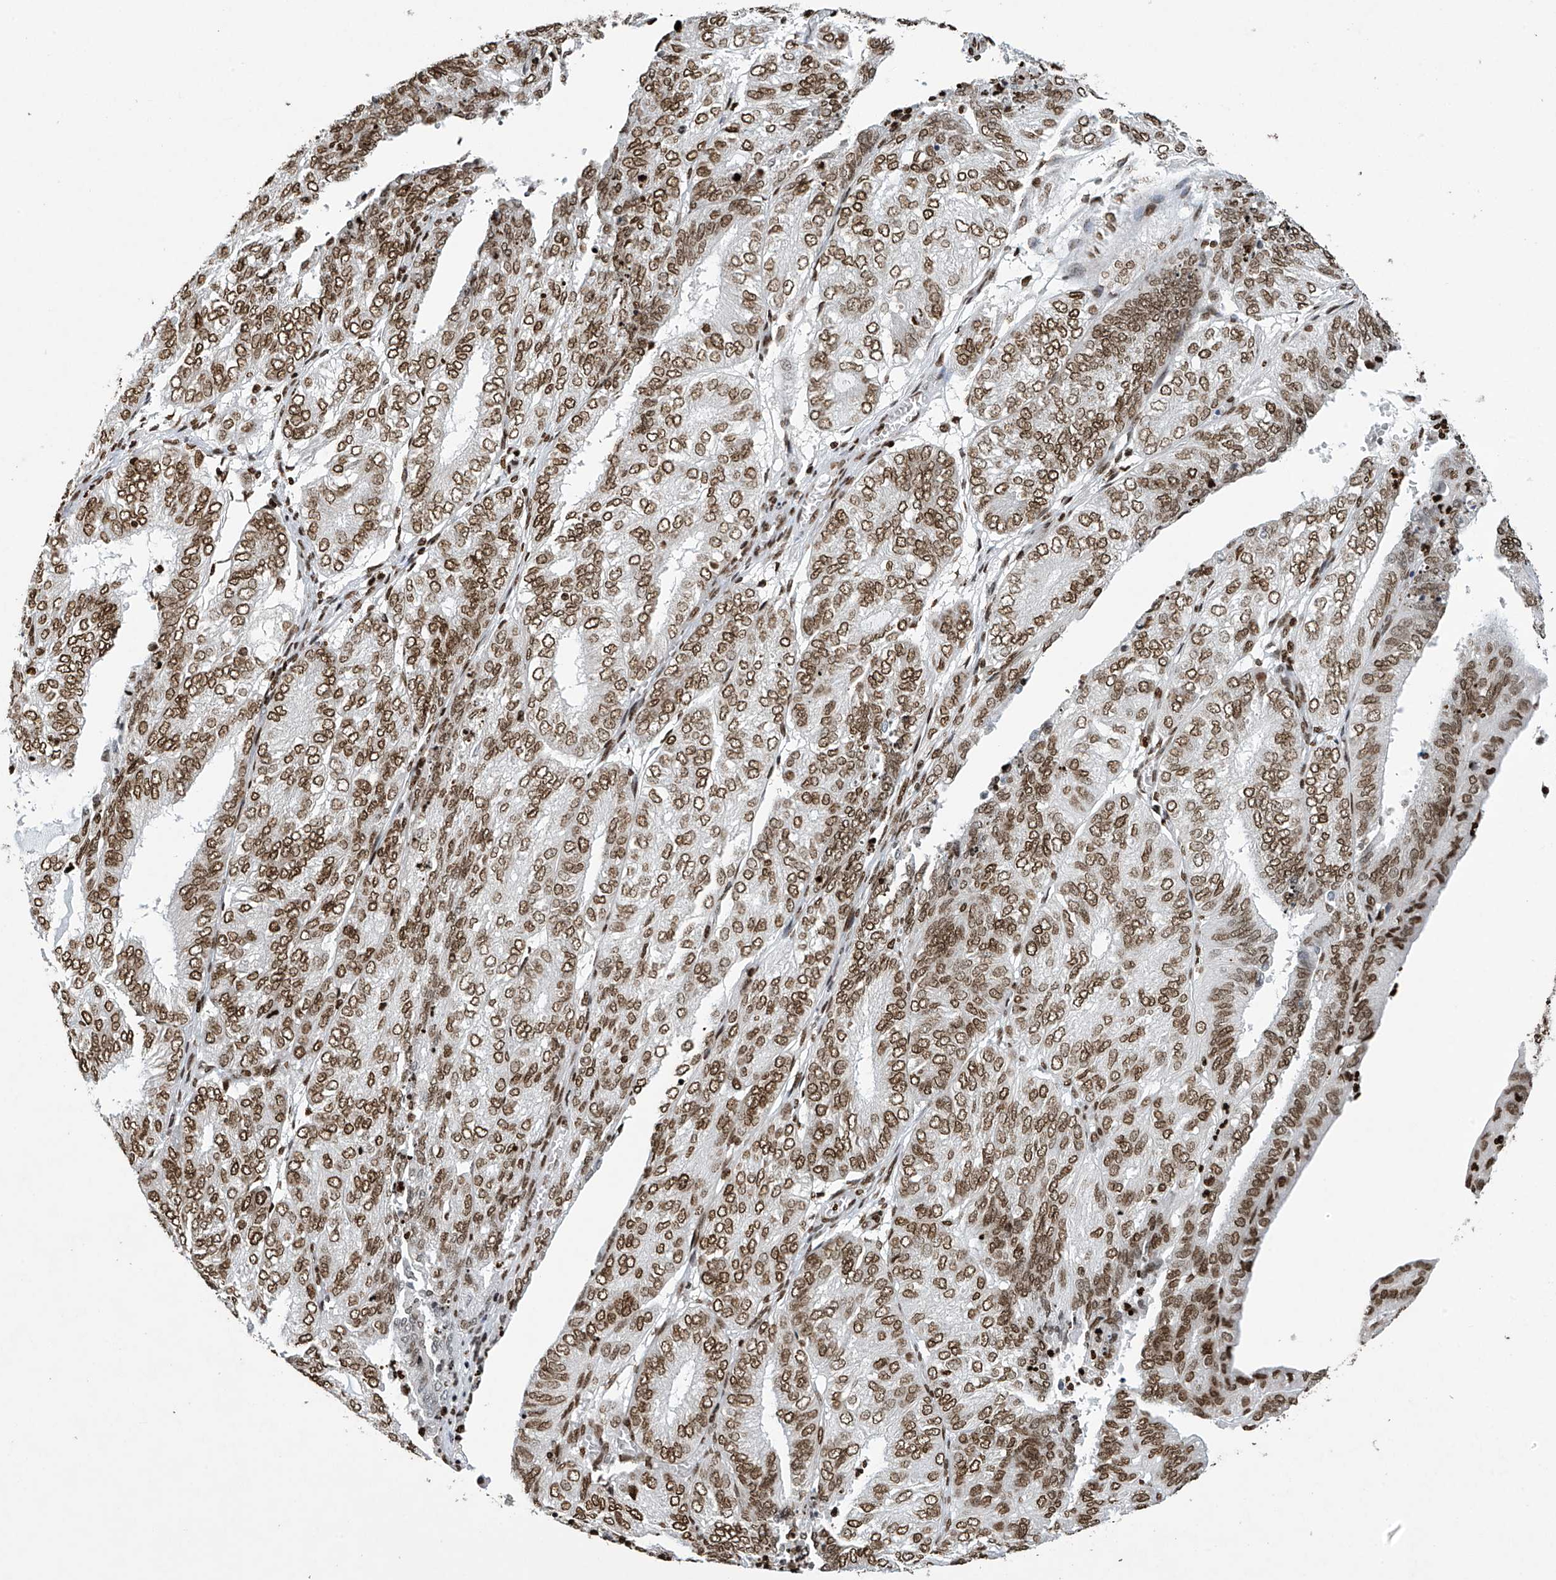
{"staining": {"intensity": "moderate", "quantity": ">75%", "location": "nuclear"}, "tissue": "endometrial cancer", "cell_type": "Tumor cells", "image_type": "cancer", "snomed": [{"axis": "morphology", "description": "Adenocarcinoma, NOS"}, {"axis": "topography", "description": "Uterus"}], "caption": "Endometrial adenocarcinoma stained for a protein displays moderate nuclear positivity in tumor cells.", "gene": "H4C16", "patient": {"sex": "female", "age": 60}}